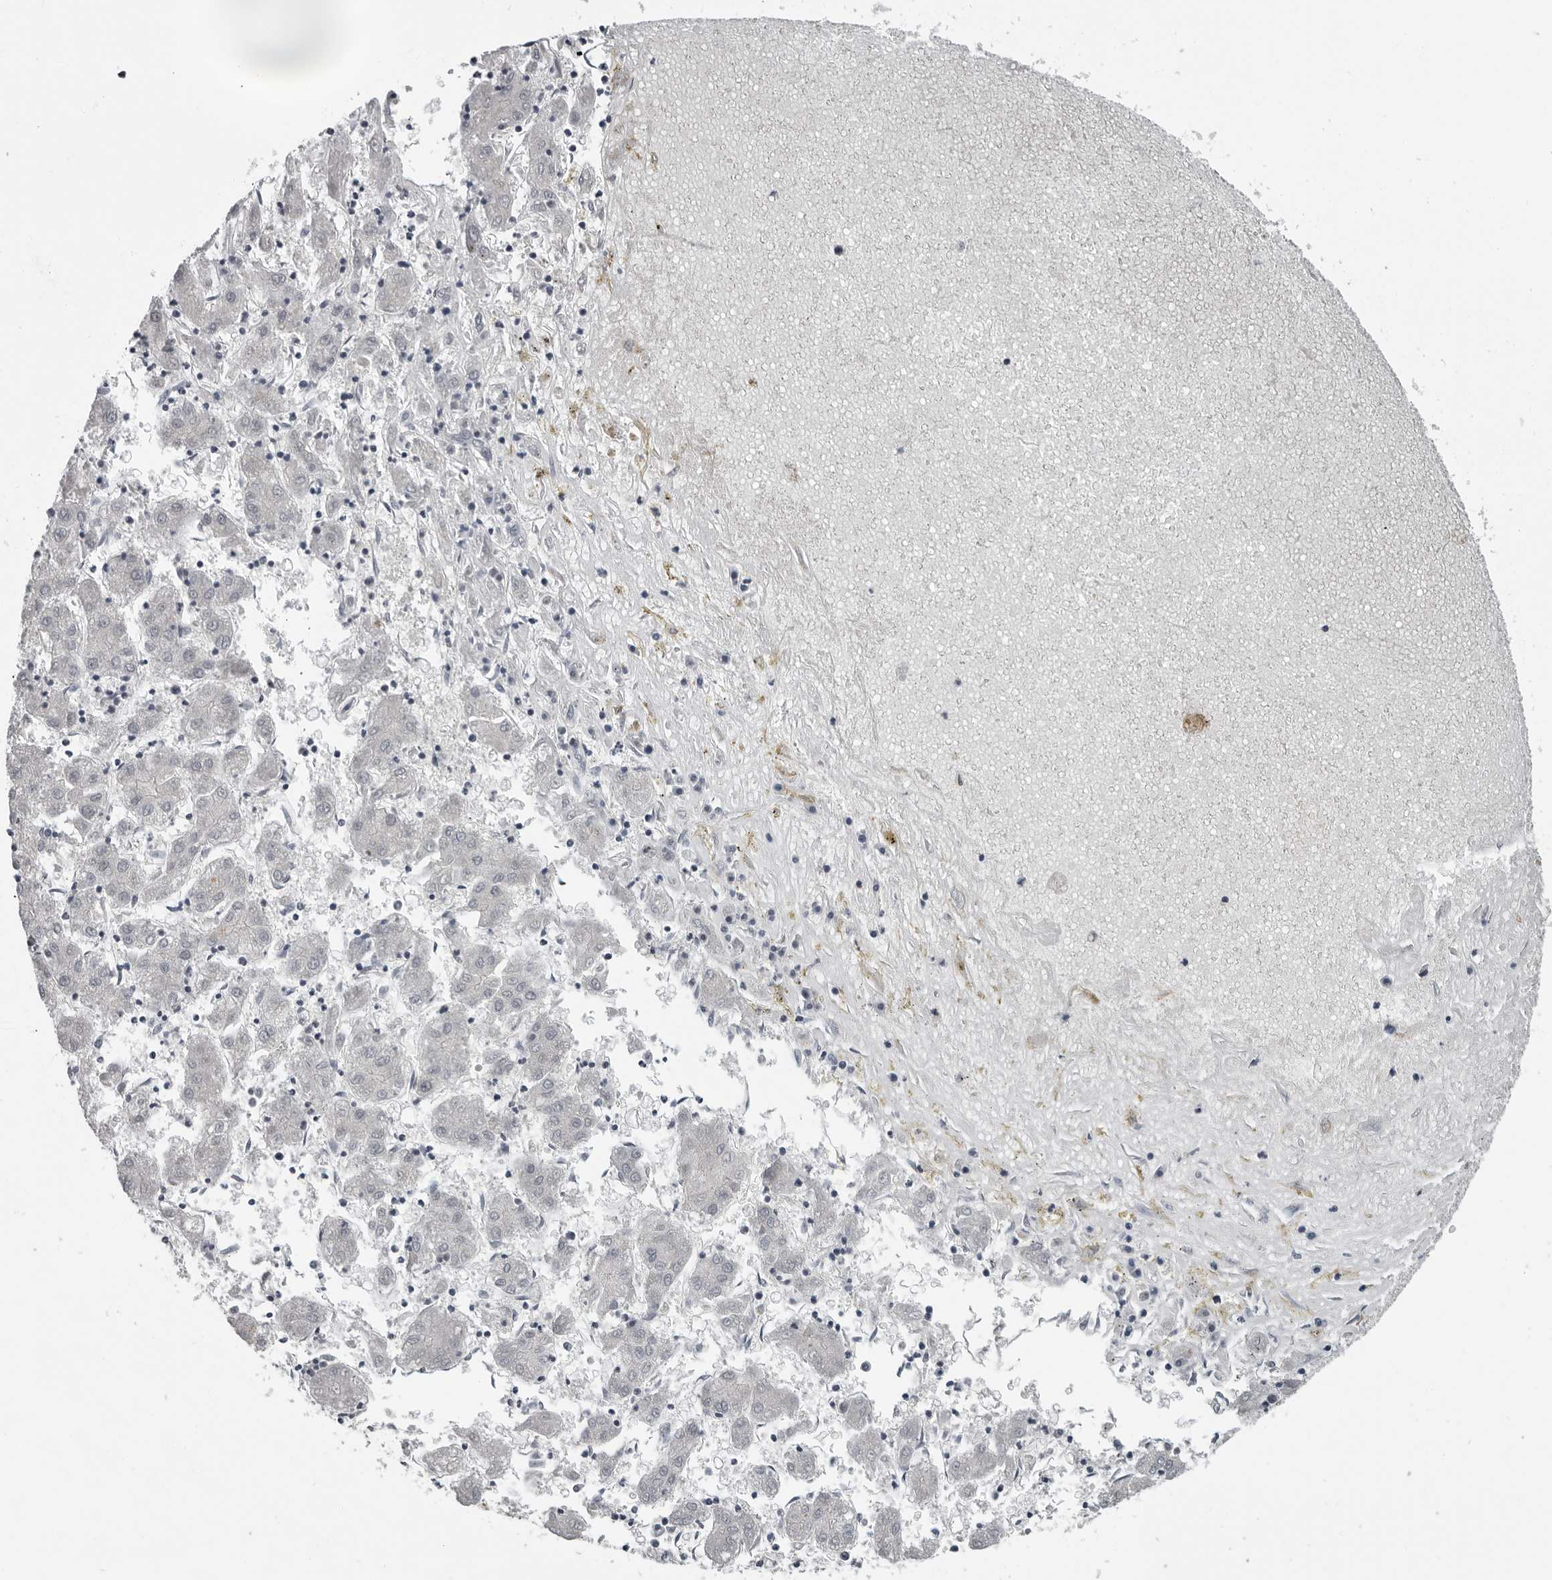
{"staining": {"intensity": "negative", "quantity": "none", "location": "none"}, "tissue": "liver cancer", "cell_type": "Tumor cells", "image_type": "cancer", "snomed": [{"axis": "morphology", "description": "Carcinoma, Hepatocellular, NOS"}, {"axis": "topography", "description": "Liver"}], "caption": "Tumor cells are negative for protein expression in human hepatocellular carcinoma (liver).", "gene": "PRRX2", "patient": {"sex": "male", "age": 72}}